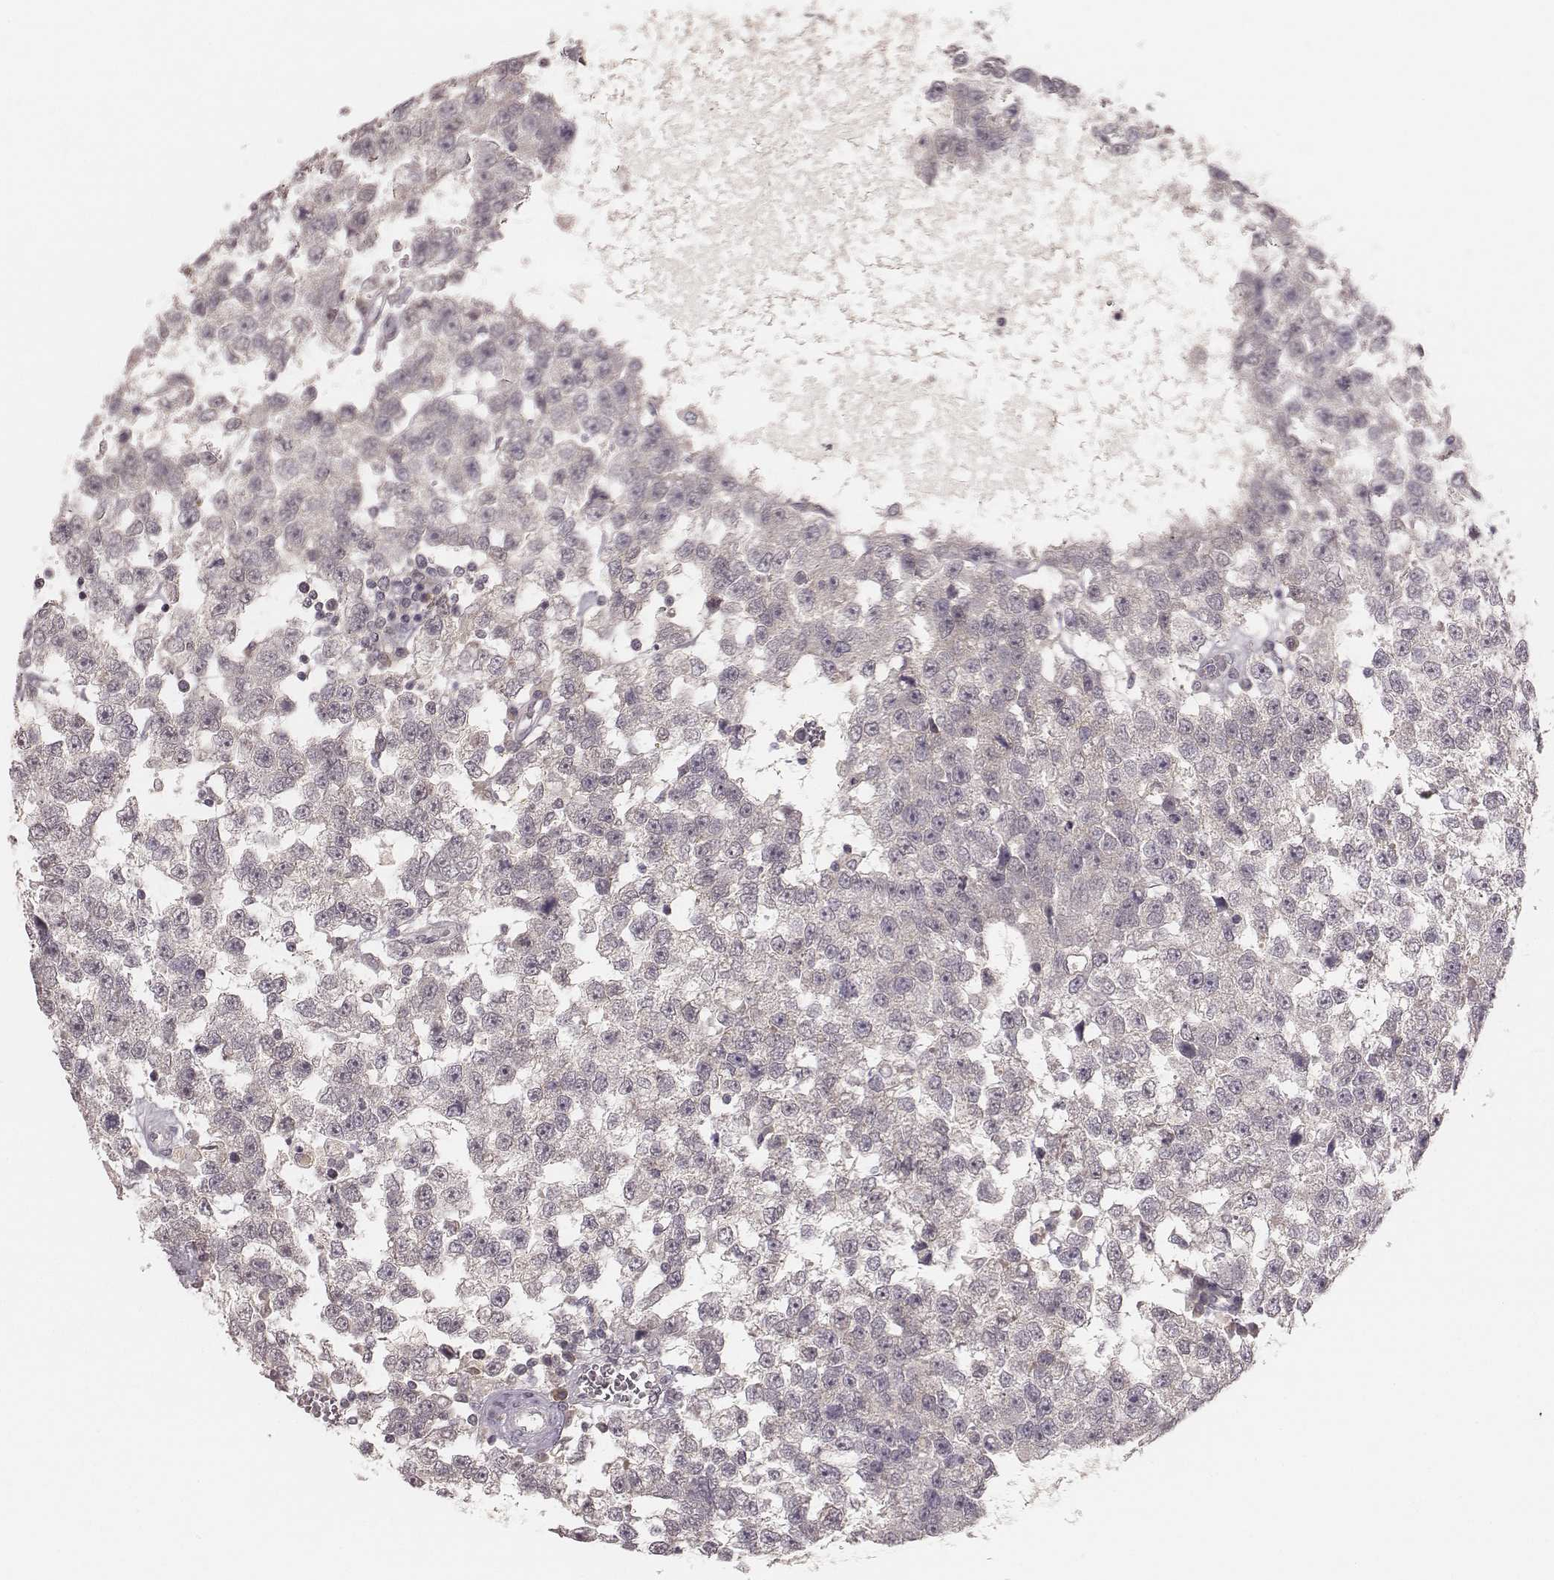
{"staining": {"intensity": "negative", "quantity": "none", "location": "none"}, "tissue": "testis cancer", "cell_type": "Tumor cells", "image_type": "cancer", "snomed": [{"axis": "morphology", "description": "Seminoma, NOS"}, {"axis": "topography", "description": "Testis"}], "caption": "Testis cancer (seminoma) was stained to show a protein in brown. There is no significant positivity in tumor cells. Nuclei are stained in blue.", "gene": "LY6K", "patient": {"sex": "male", "age": 34}}